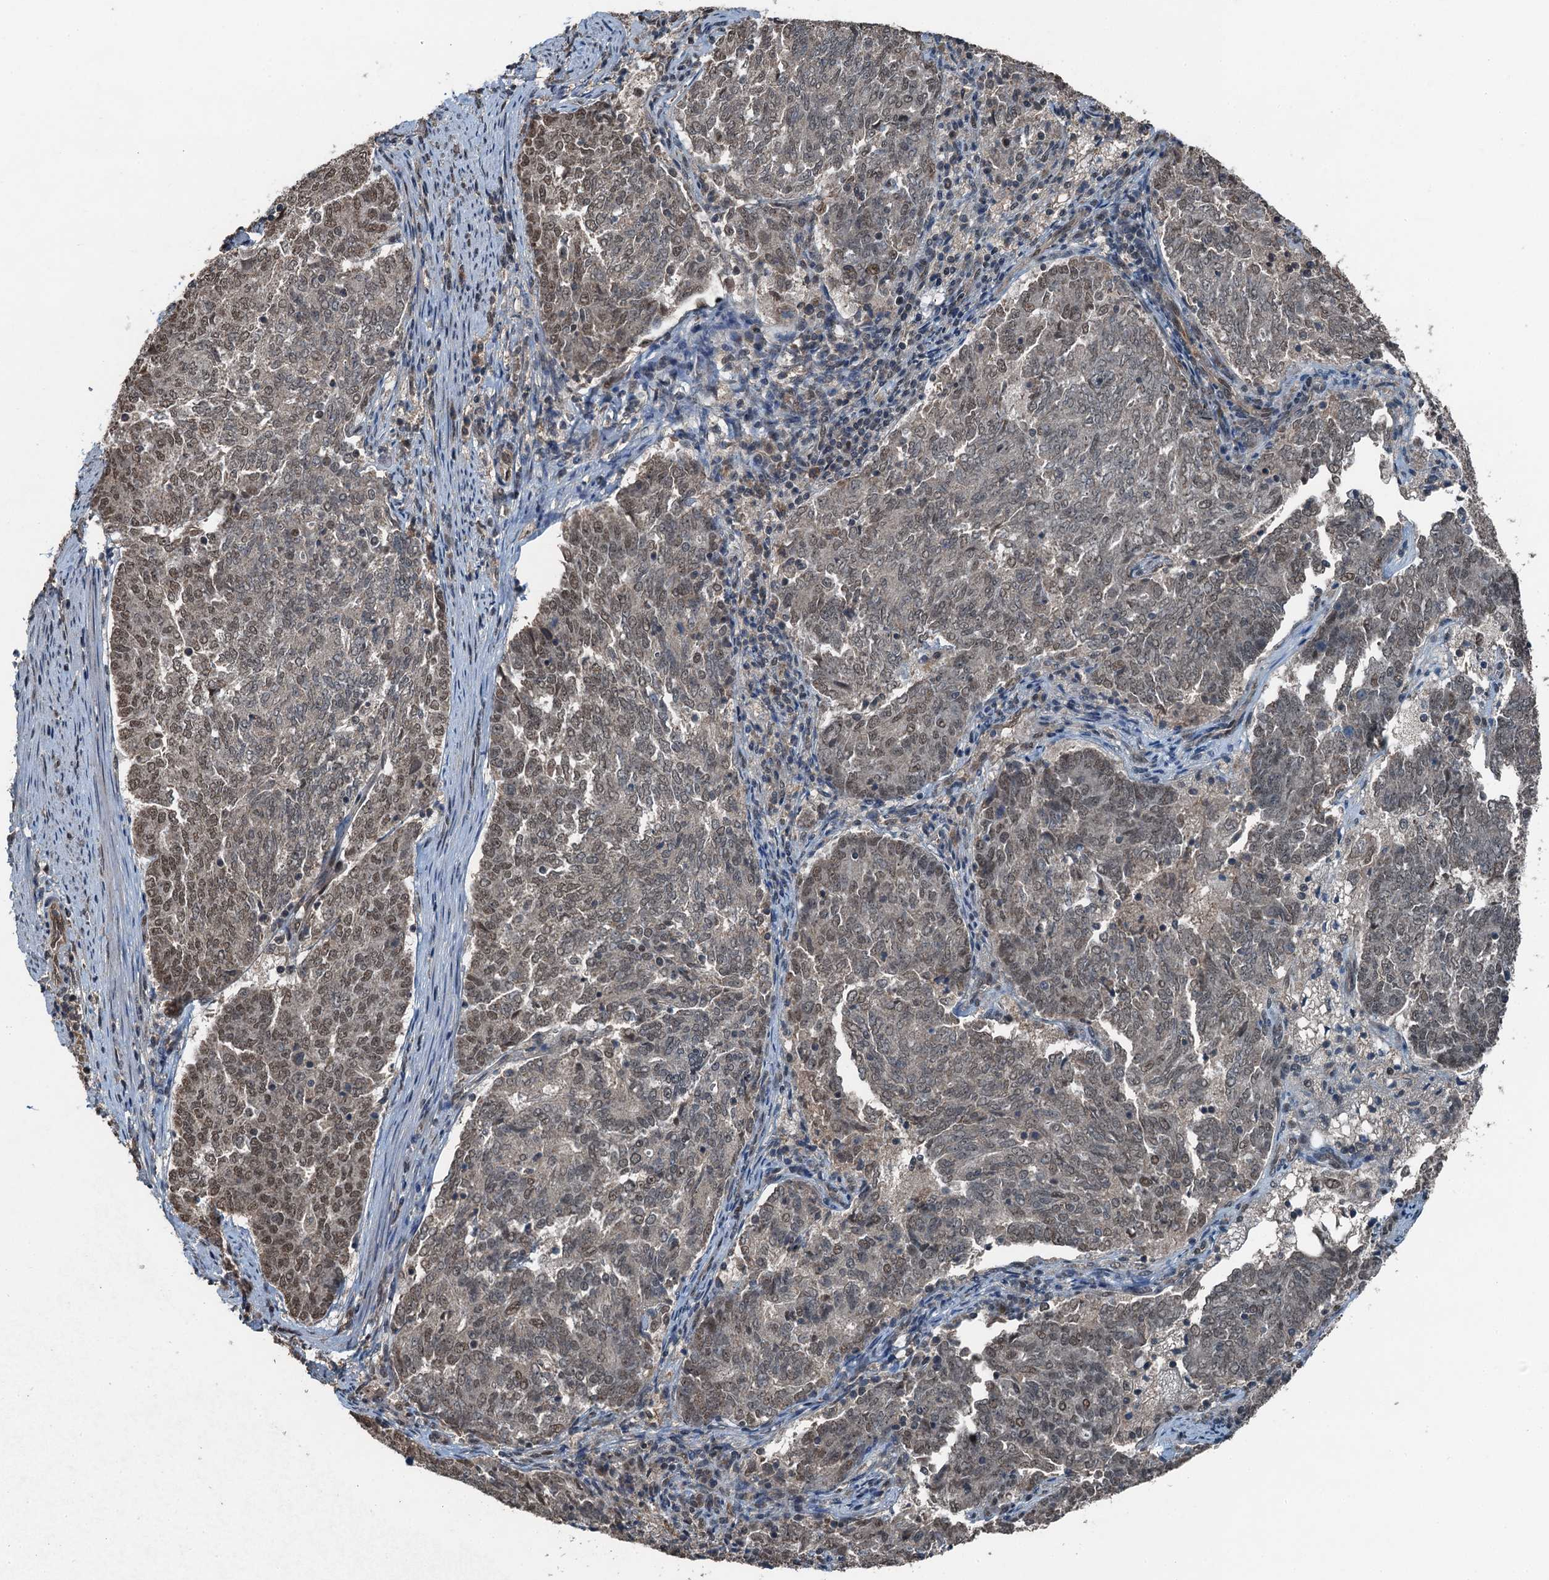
{"staining": {"intensity": "moderate", "quantity": "25%-75%", "location": "nuclear"}, "tissue": "endometrial cancer", "cell_type": "Tumor cells", "image_type": "cancer", "snomed": [{"axis": "morphology", "description": "Adenocarcinoma, NOS"}, {"axis": "topography", "description": "Endometrium"}], "caption": "Immunohistochemistry (IHC) photomicrograph of human endometrial adenocarcinoma stained for a protein (brown), which reveals medium levels of moderate nuclear positivity in about 25%-75% of tumor cells.", "gene": "UBXN6", "patient": {"sex": "female", "age": 80}}